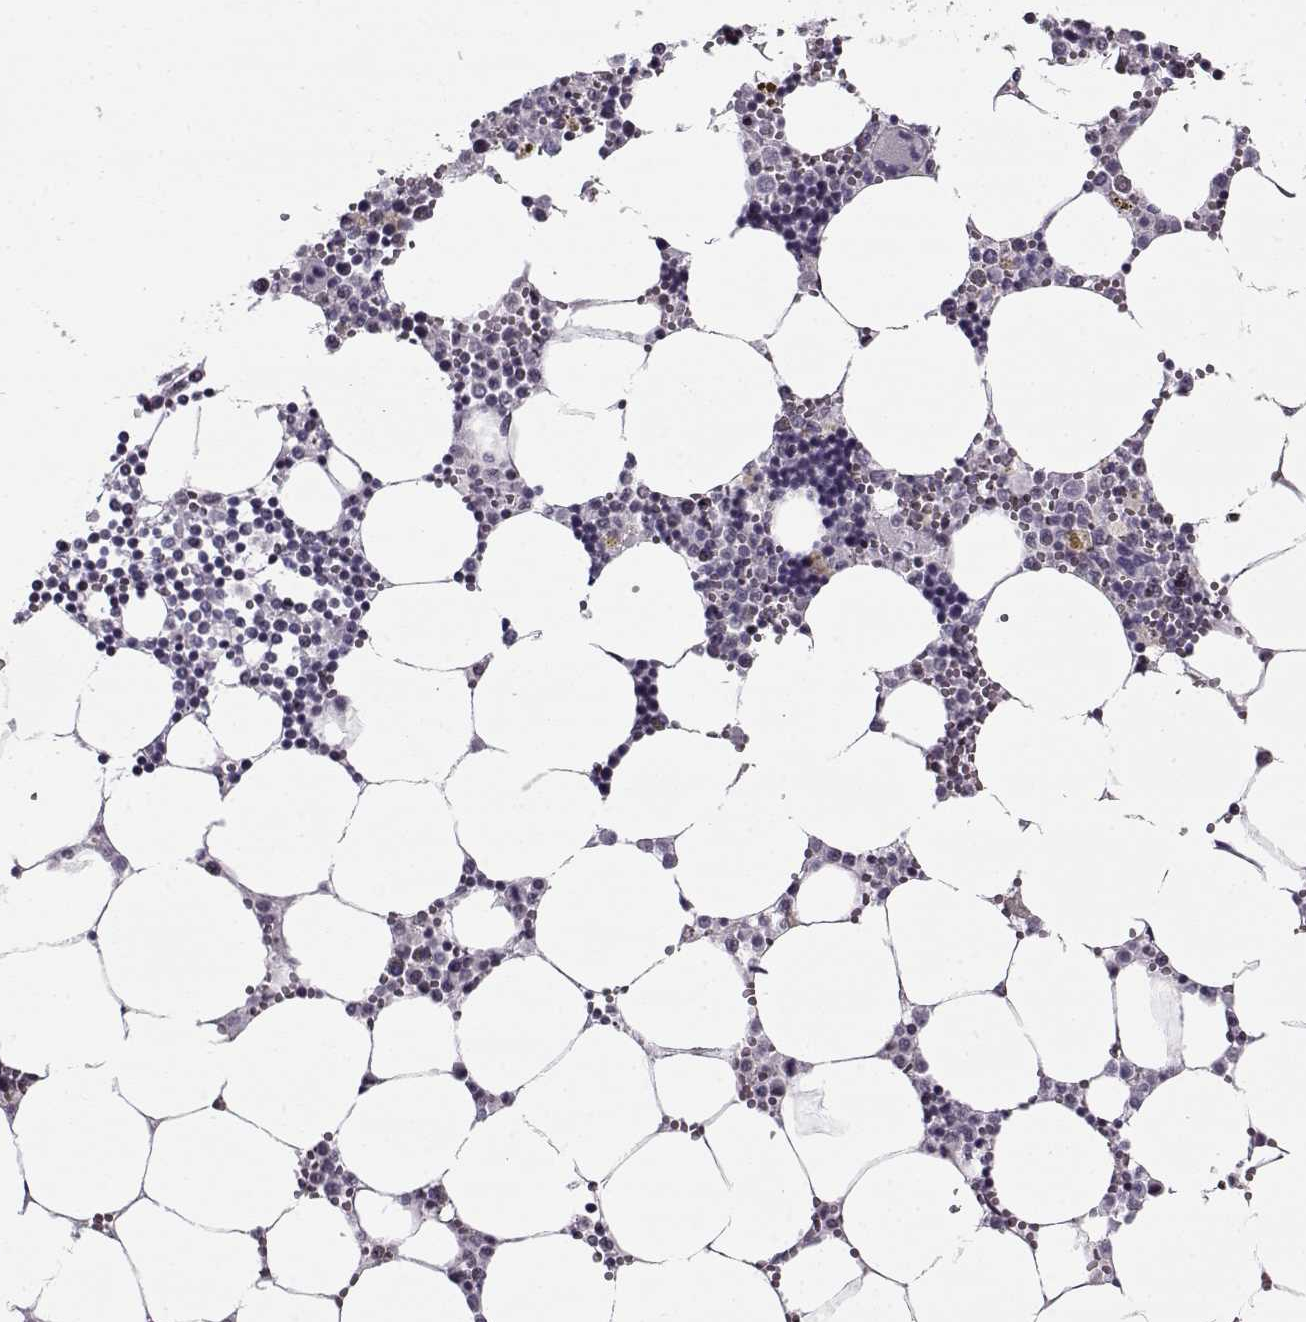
{"staining": {"intensity": "negative", "quantity": "none", "location": "none"}, "tissue": "bone marrow", "cell_type": "Hematopoietic cells", "image_type": "normal", "snomed": [{"axis": "morphology", "description": "Normal tissue, NOS"}, {"axis": "topography", "description": "Bone marrow"}], "caption": "The IHC photomicrograph has no significant positivity in hematopoietic cells of bone marrow.", "gene": "PRMT8", "patient": {"sex": "male", "age": 54}}